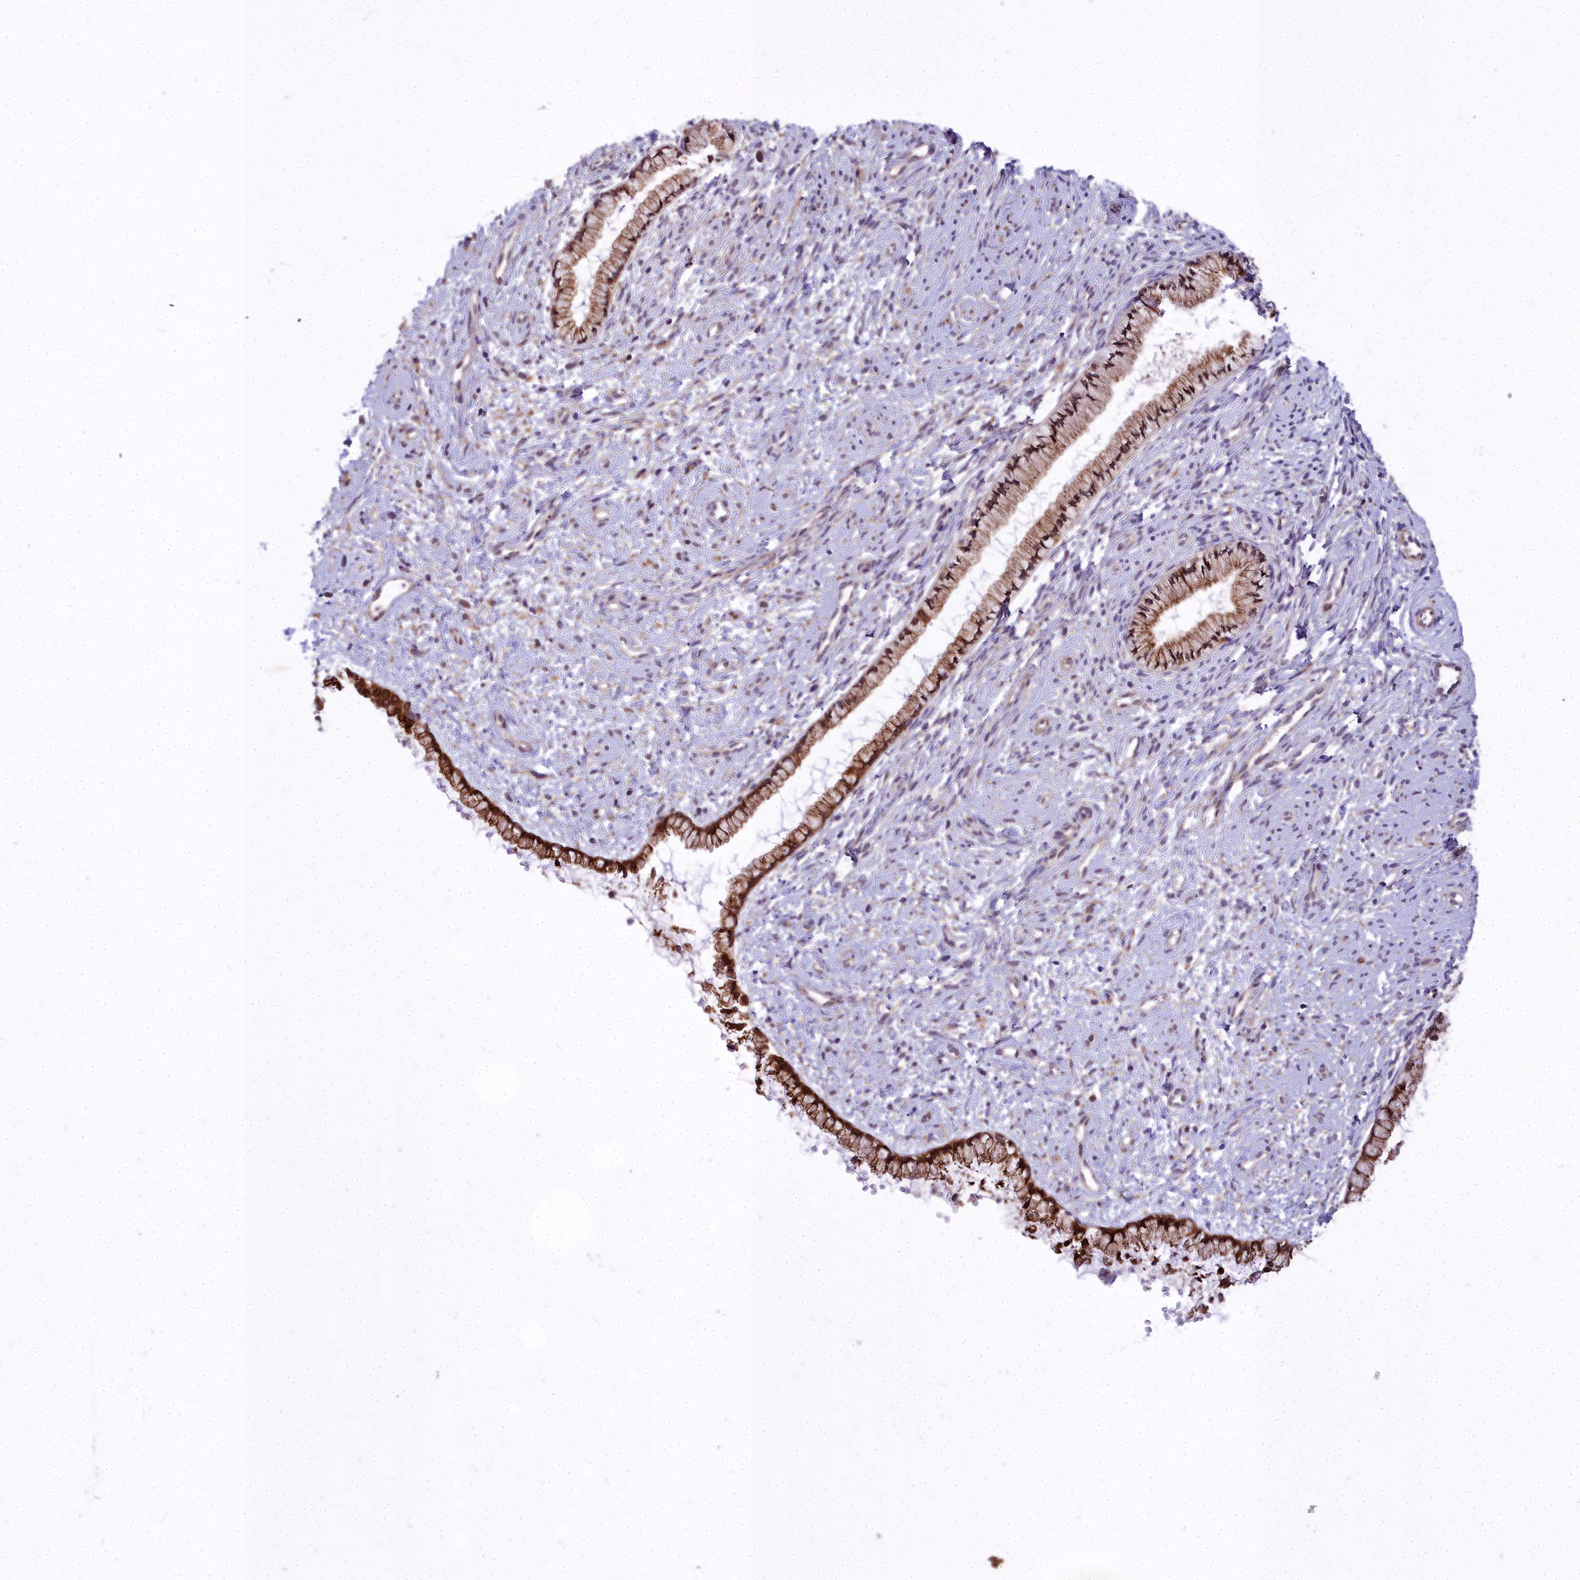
{"staining": {"intensity": "moderate", "quantity": ">75%", "location": "cytoplasmic/membranous,nuclear"}, "tissue": "cervix", "cell_type": "Glandular cells", "image_type": "normal", "snomed": [{"axis": "morphology", "description": "Normal tissue, NOS"}, {"axis": "topography", "description": "Cervix"}], "caption": "A brown stain shows moderate cytoplasmic/membranous,nuclear expression of a protein in glandular cells of normal cervix. Nuclei are stained in blue.", "gene": "ABCB8", "patient": {"sex": "female", "age": 57}}